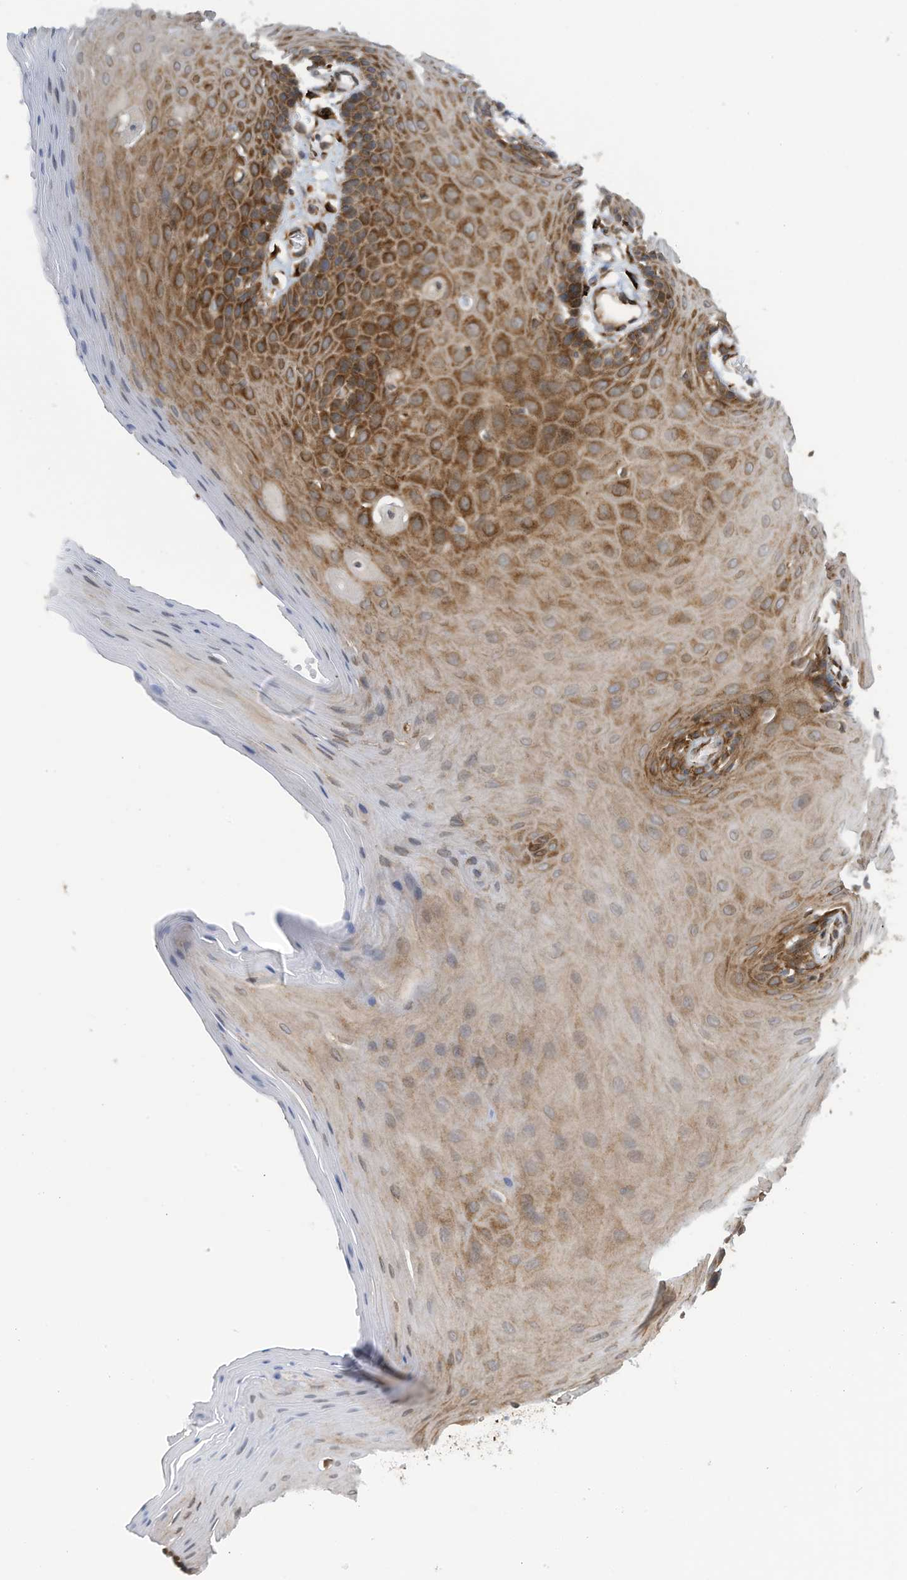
{"staining": {"intensity": "moderate", "quantity": "25%-75%", "location": "cytoplasmic/membranous"}, "tissue": "oral mucosa", "cell_type": "Squamous epithelial cells", "image_type": "normal", "snomed": [{"axis": "morphology", "description": "Normal tissue, NOS"}, {"axis": "morphology", "description": "Squamous cell carcinoma, NOS"}, {"axis": "topography", "description": "Skeletal muscle"}, {"axis": "topography", "description": "Oral tissue"}, {"axis": "topography", "description": "Salivary gland"}, {"axis": "topography", "description": "Head-Neck"}], "caption": "Oral mucosa stained for a protein demonstrates moderate cytoplasmic/membranous positivity in squamous epithelial cells. The staining was performed using DAB (3,3'-diaminobenzidine), with brown indicating positive protein expression. Nuclei are stained blue with hematoxylin.", "gene": "ZBTB45", "patient": {"sex": "male", "age": 54}}